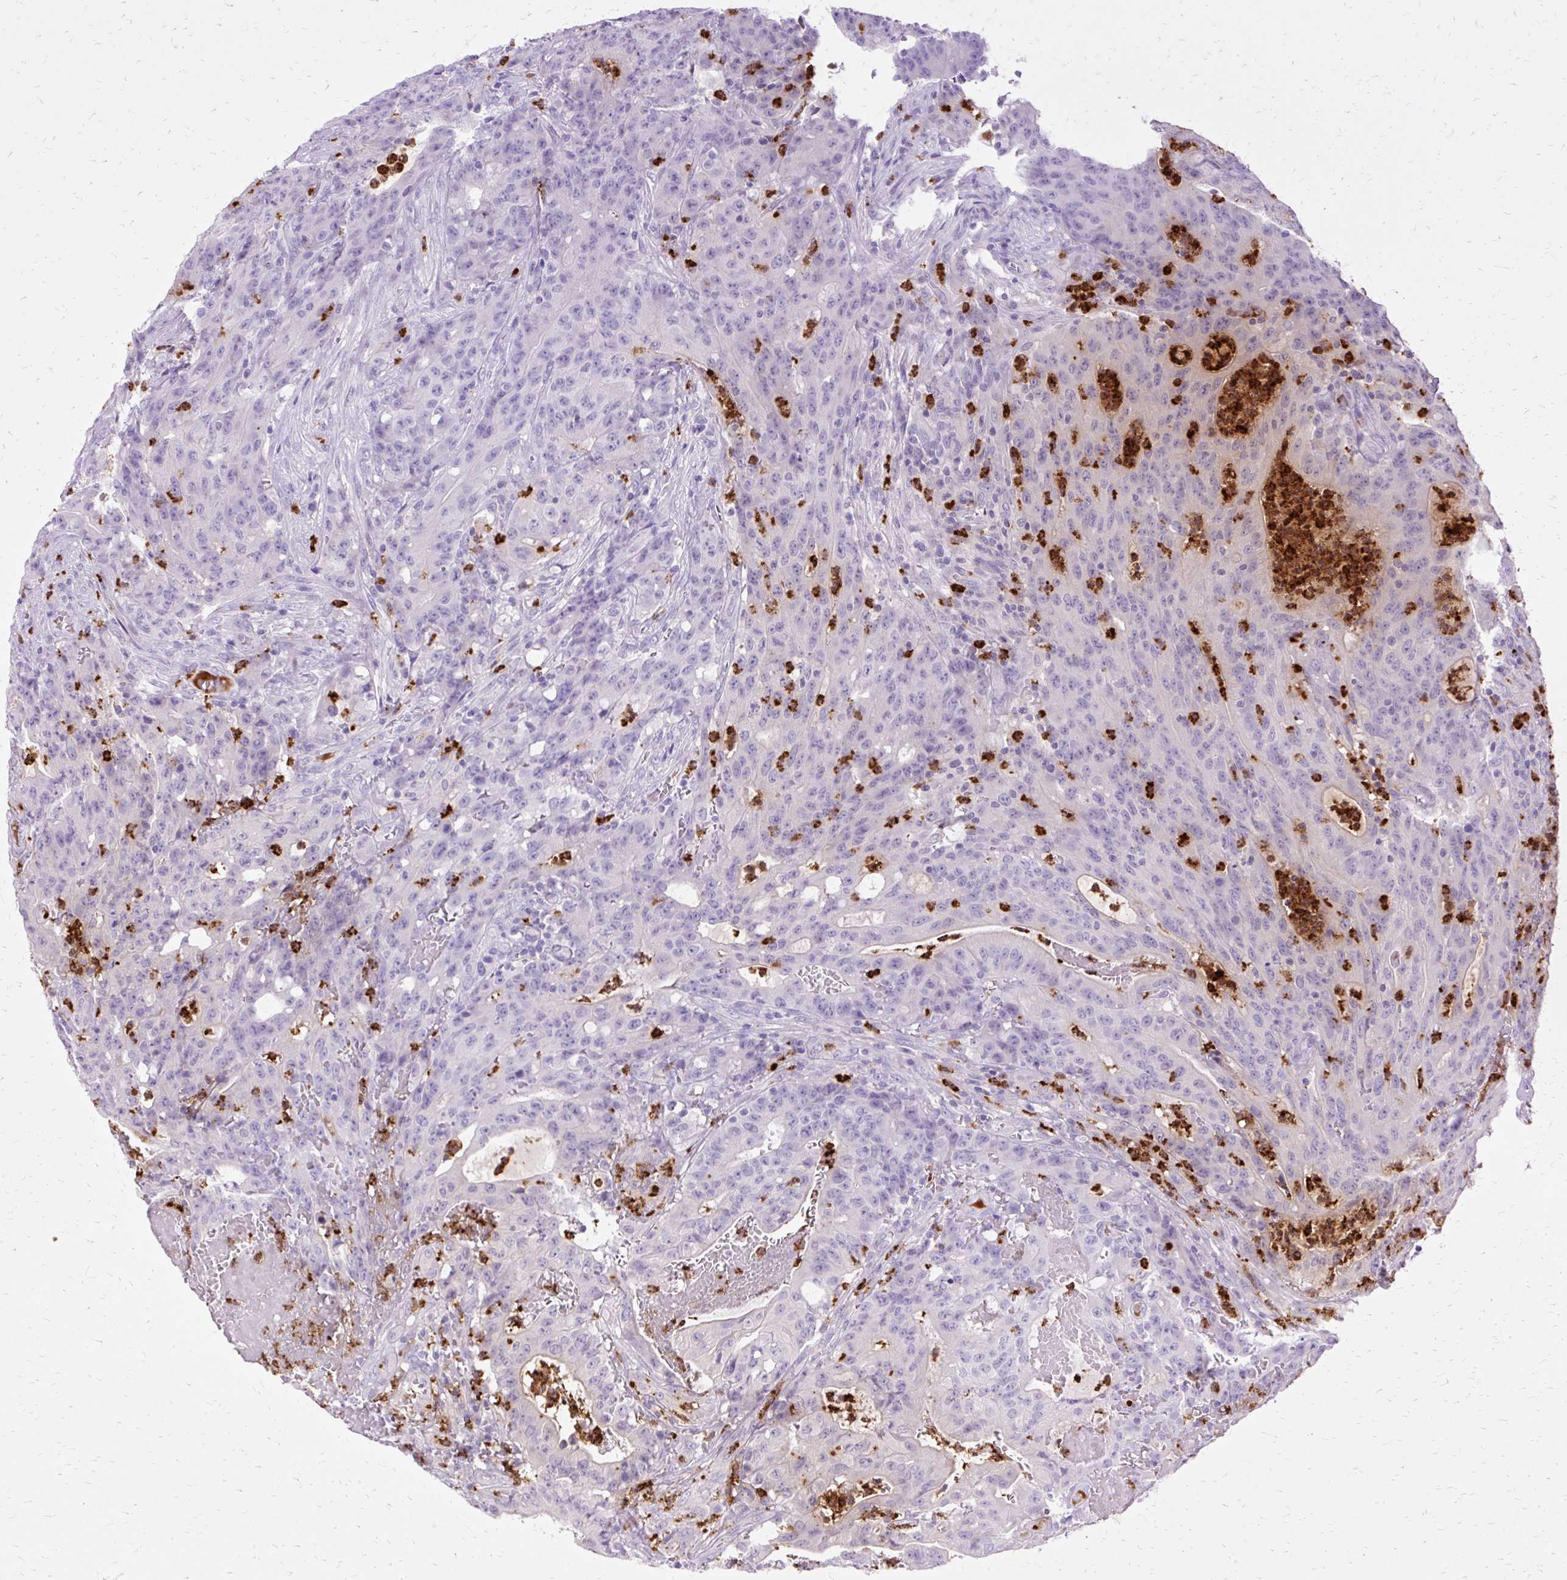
{"staining": {"intensity": "negative", "quantity": "none", "location": "none"}, "tissue": "colorectal cancer", "cell_type": "Tumor cells", "image_type": "cancer", "snomed": [{"axis": "morphology", "description": "Adenocarcinoma, NOS"}, {"axis": "topography", "description": "Colon"}], "caption": "Histopathology image shows no significant protein positivity in tumor cells of colorectal adenocarcinoma.", "gene": "DEFA1", "patient": {"sex": "male", "age": 83}}